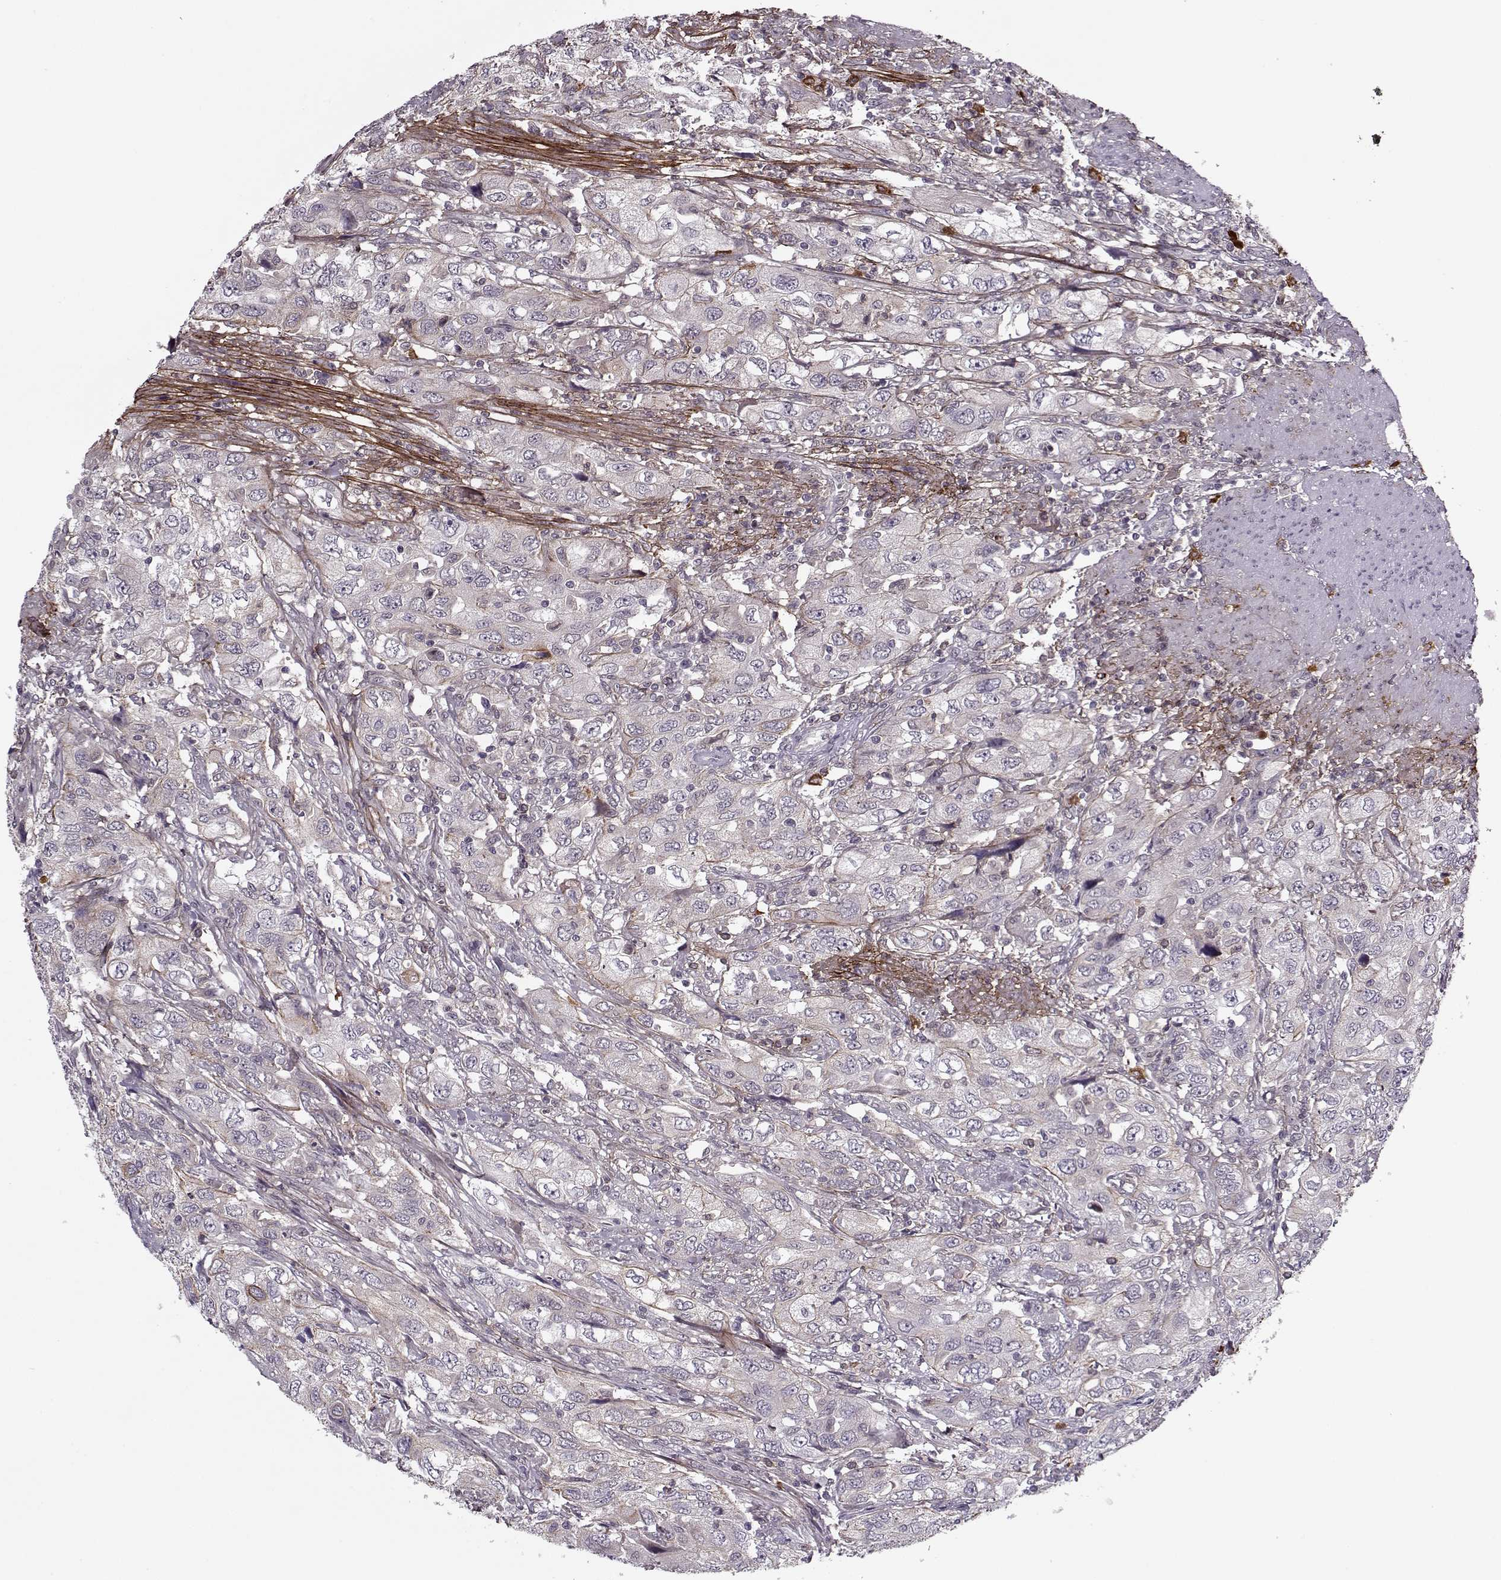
{"staining": {"intensity": "negative", "quantity": "none", "location": "none"}, "tissue": "urothelial cancer", "cell_type": "Tumor cells", "image_type": "cancer", "snomed": [{"axis": "morphology", "description": "Urothelial carcinoma, High grade"}, {"axis": "topography", "description": "Urinary bladder"}], "caption": "A high-resolution image shows IHC staining of urothelial carcinoma (high-grade), which reveals no significant positivity in tumor cells. (Immunohistochemistry, brightfield microscopy, high magnification).", "gene": "DENND4B", "patient": {"sex": "male", "age": 76}}